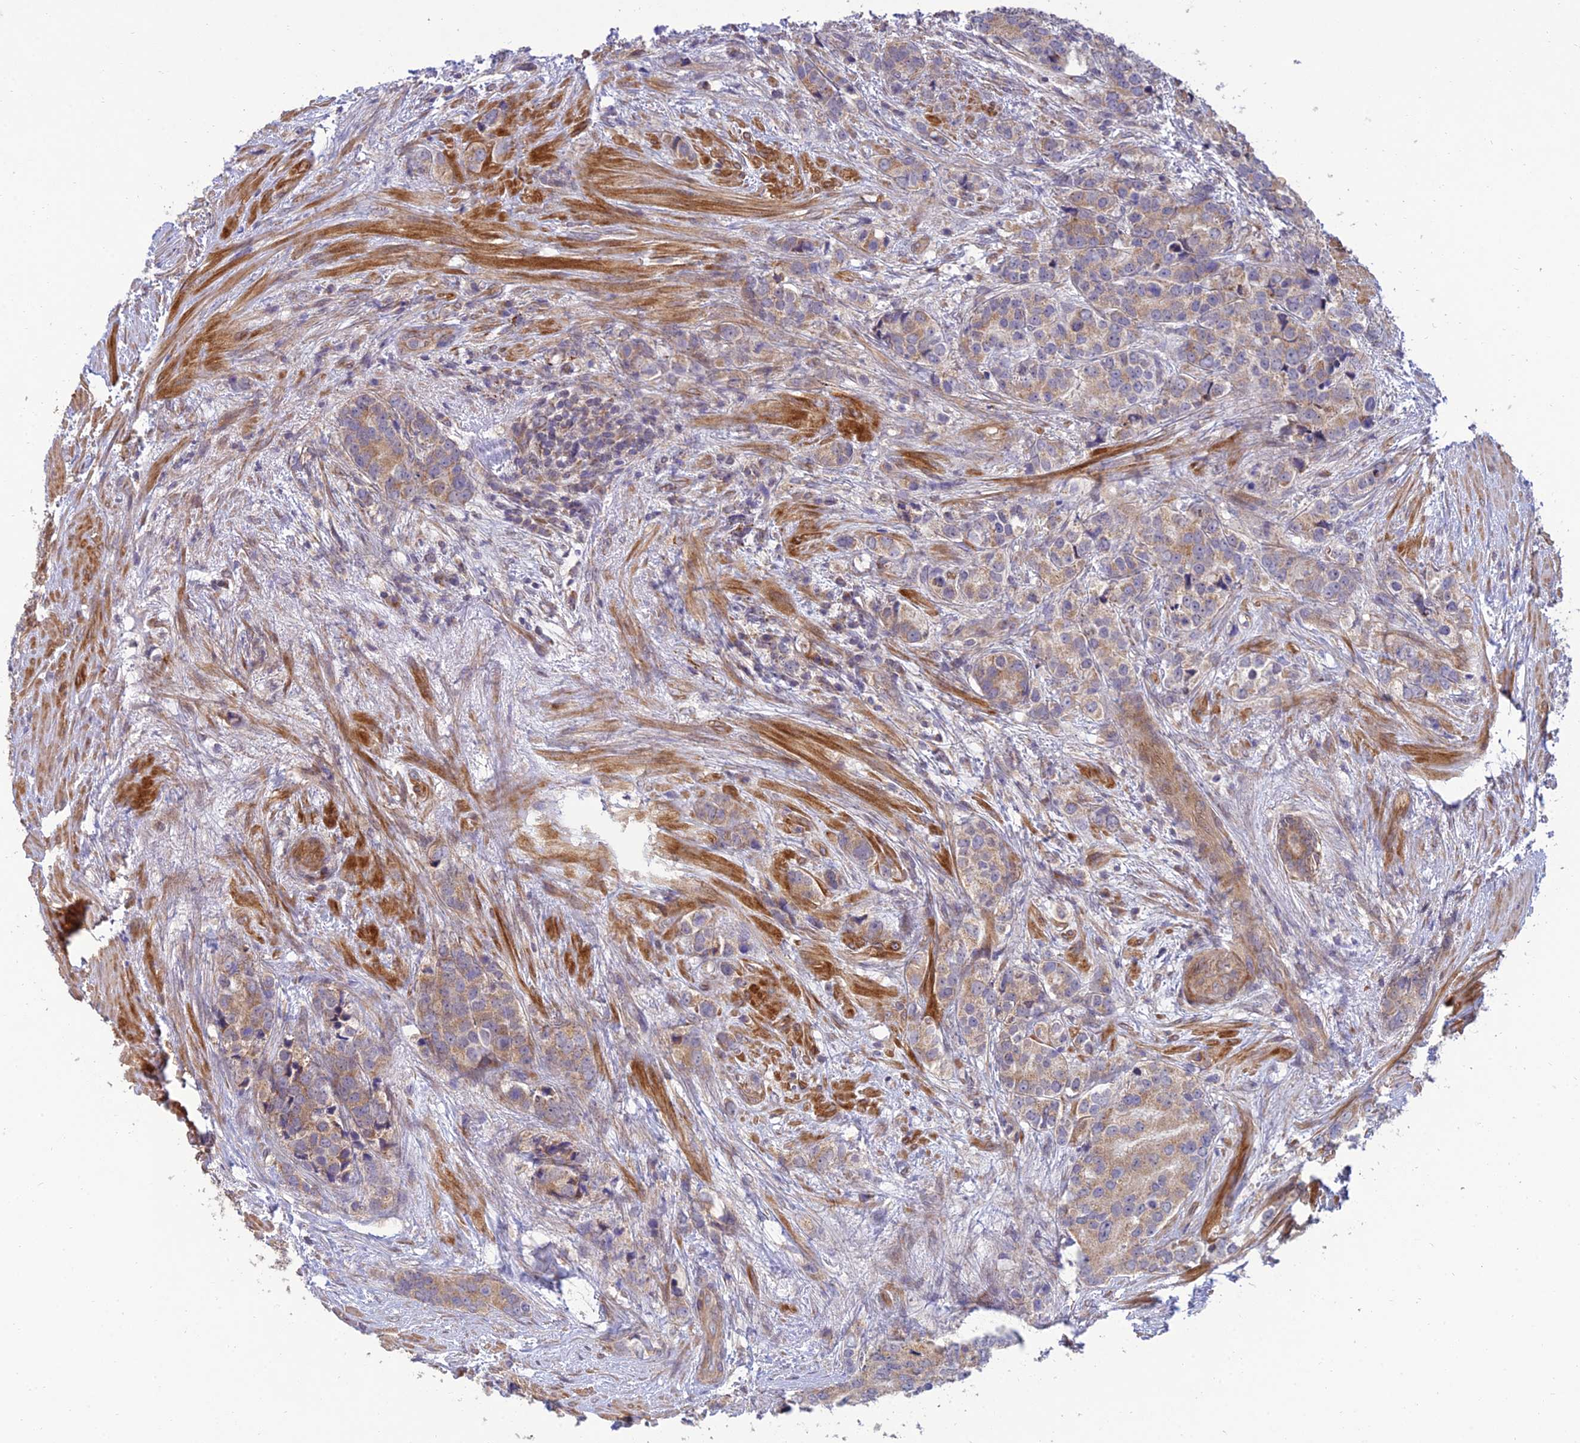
{"staining": {"intensity": "moderate", "quantity": "25%-75%", "location": "cytoplasmic/membranous"}, "tissue": "prostate cancer", "cell_type": "Tumor cells", "image_type": "cancer", "snomed": [{"axis": "morphology", "description": "Adenocarcinoma, High grade"}, {"axis": "topography", "description": "Prostate"}], "caption": "Tumor cells show medium levels of moderate cytoplasmic/membranous staining in approximately 25%-75% of cells in human high-grade adenocarcinoma (prostate).", "gene": "C3orf20", "patient": {"sex": "male", "age": 62}}